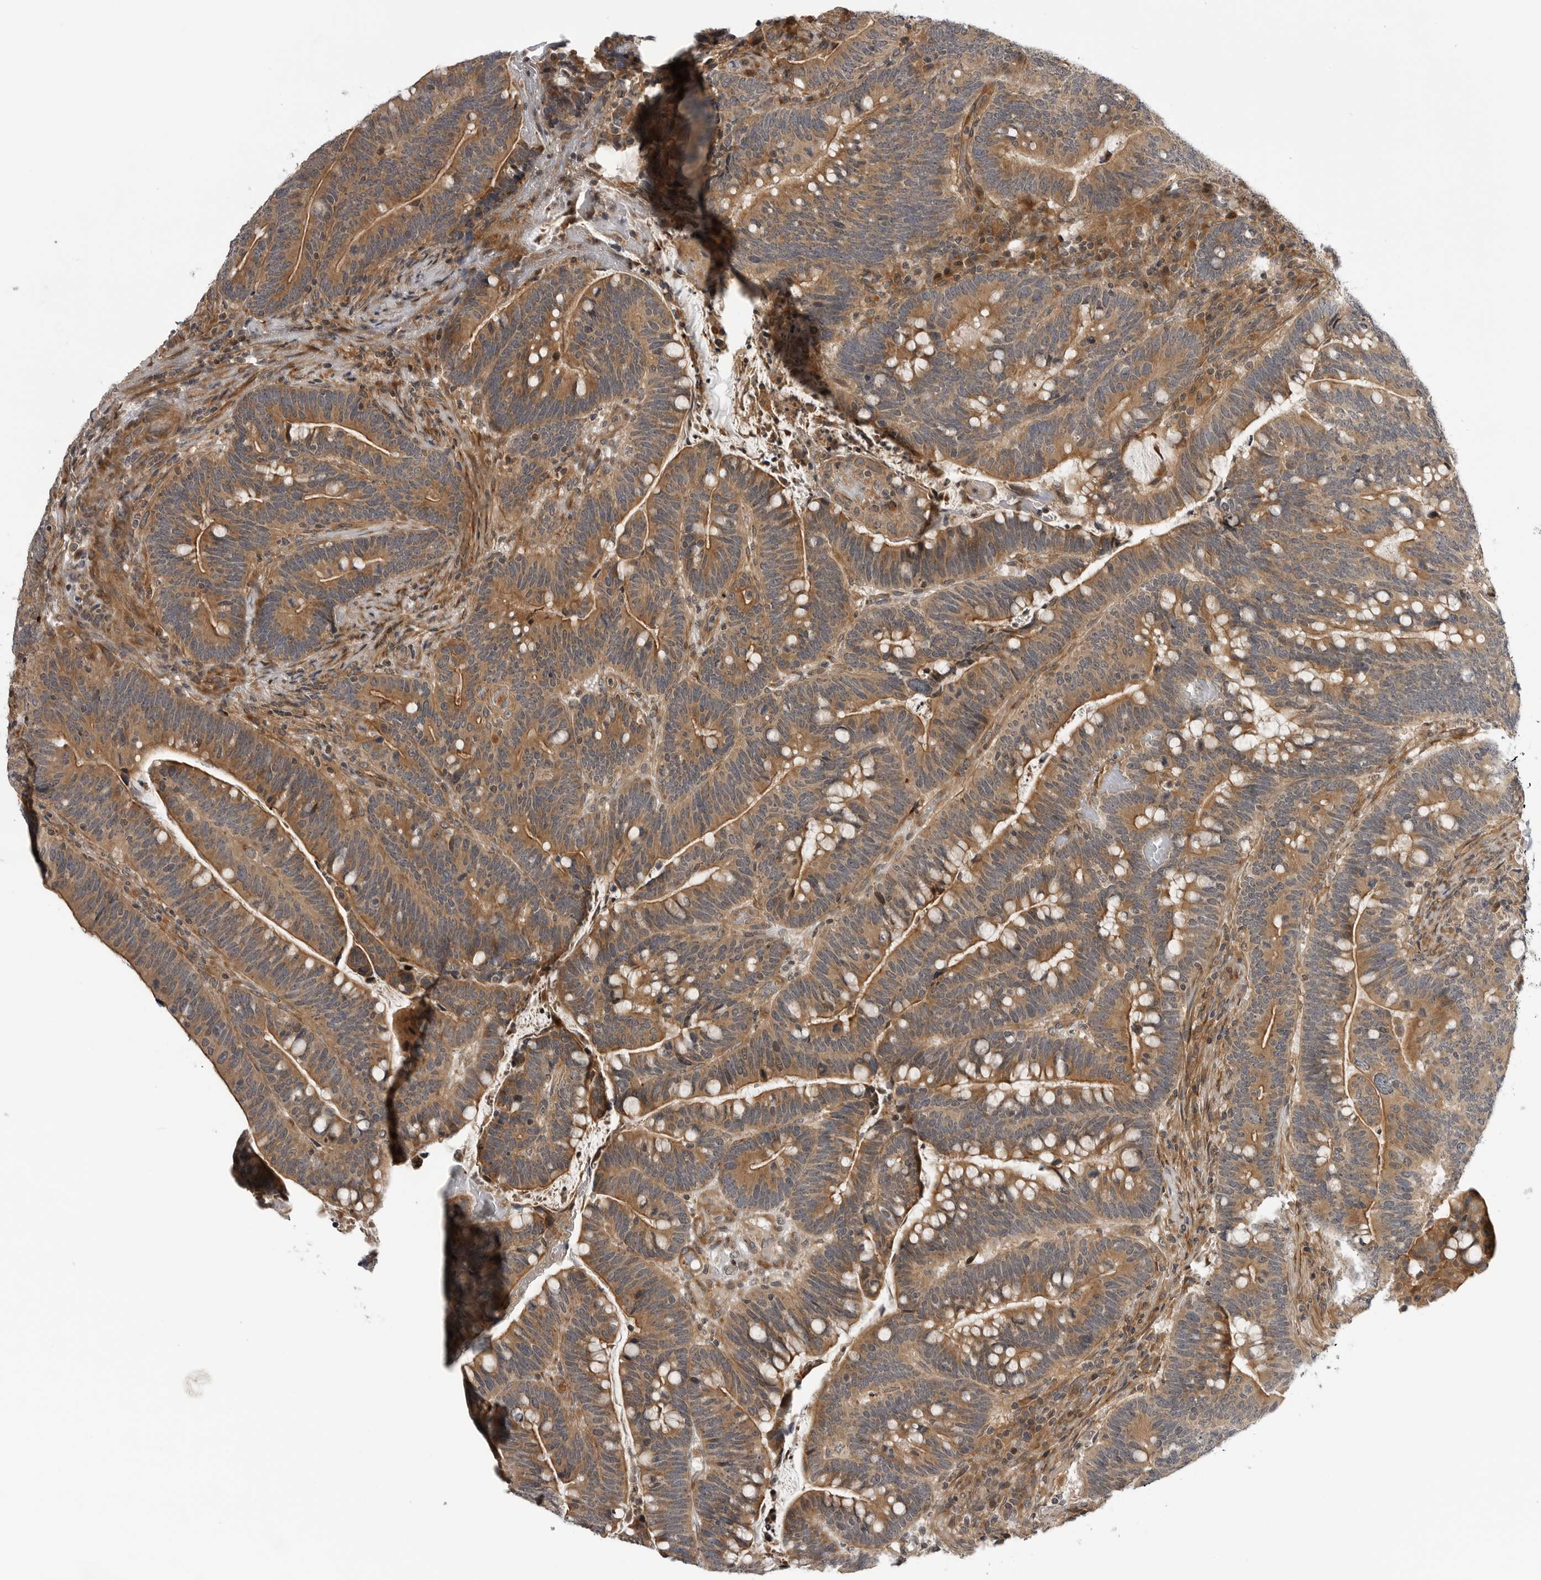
{"staining": {"intensity": "moderate", "quantity": ">75%", "location": "cytoplasmic/membranous"}, "tissue": "colorectal cancer", "cell_type": "Tumor cells", "image_type": "cancer", "snomed": [{"axis": "morphology", "description": "Adenocarcinoma, NOS"}, {"axis": "topography", "description": "Colon"}], "caption": "Brown immunohistochemical staining in human colorectal cancer (adenocarcinoma) reveals moderate cytoplasmic/membranous expression in approximately >75% of tumor cells.", "gene": "LRRC45", "patient": {"sex": "female", "age": 66}}